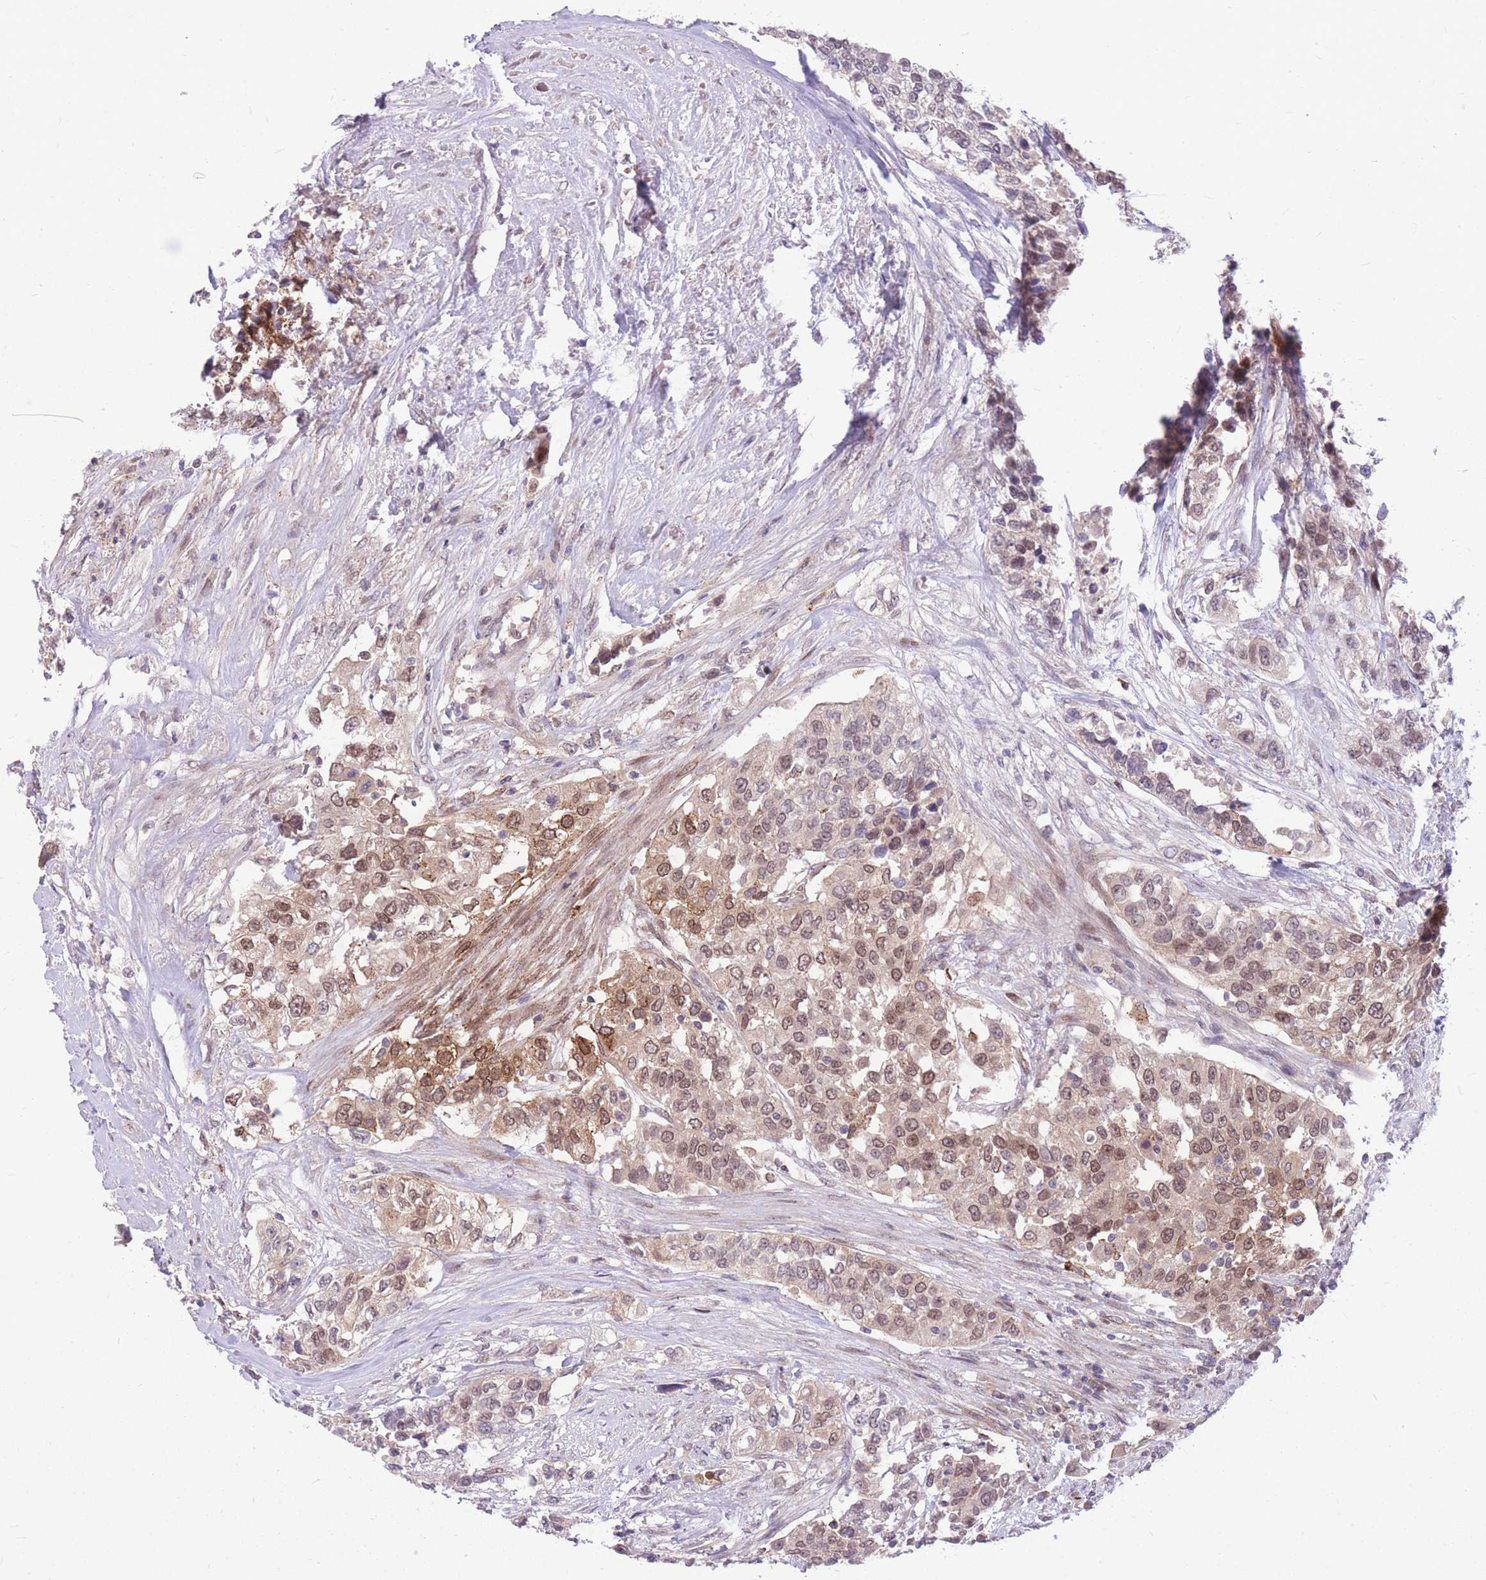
{"staining": {"intensity": "moderate", "quantity": "25%-75%", "location": "cytoplasmic/membranous,nuclear"}, "tissue": "urothelial cancer", "cell_type": "Tumor cells", "image_type": "cancer", "snomed": [{"axis": "morphology", "description": "Urothelial carcinoma, High grade"}, {"axis": "topography", "description": "Urinary bladder"}], "caption": "IHC micrograph of high-grade urothelial carcinoma stained for a protein (brown), which shows medium levels of moderate cytoplasmic/membranous and nuclear staining in about 25%-75% of tumor cells.", "gene": "TCF20", "patient": {"sex": "female", "age": 80}}